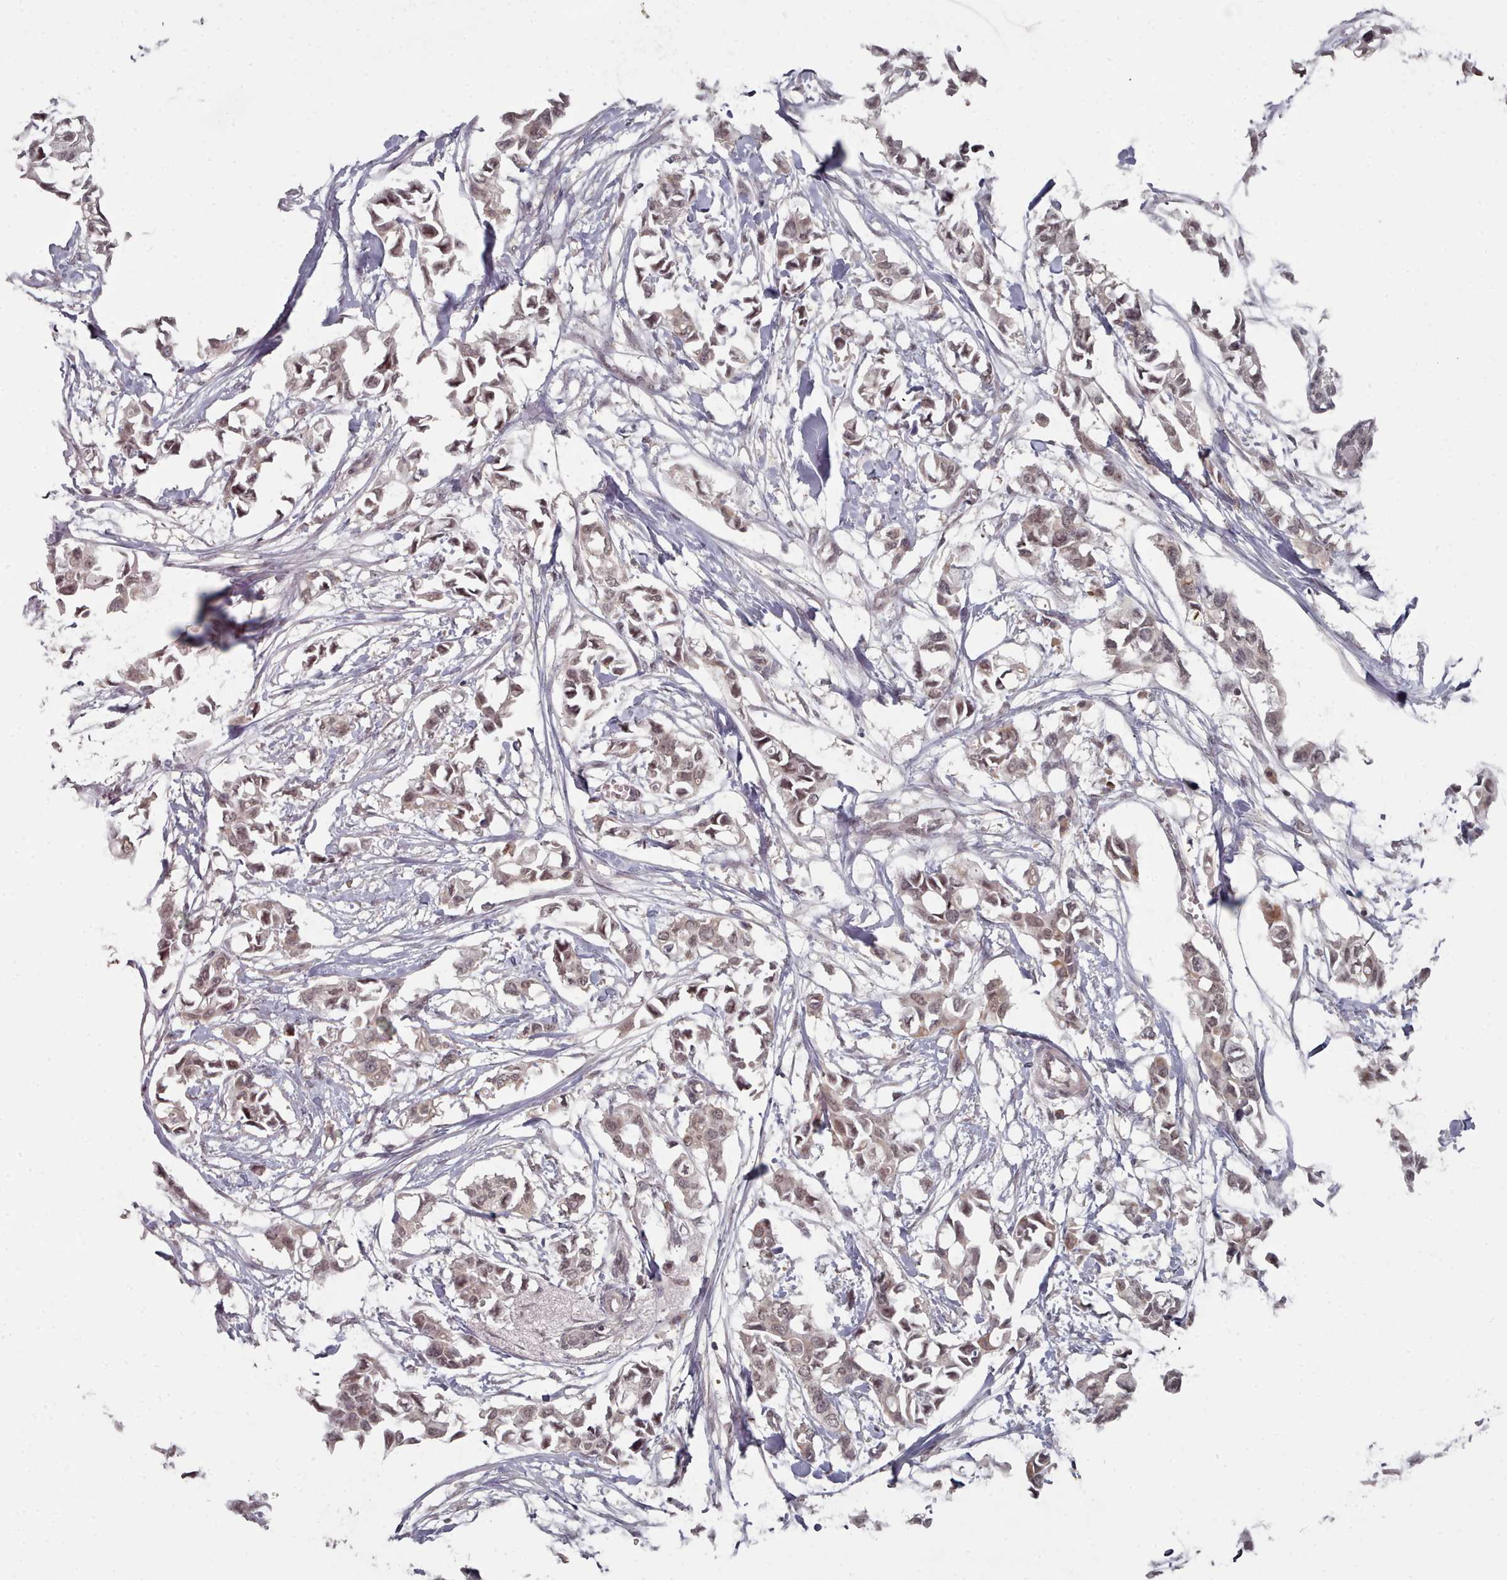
{"staining": {"intensity": "weak", "quantity": ">75%", "location": "cytoplasmic/membranous,nuclear"}, "tissue": "breast cancer", "cell_type": "Tumor cells", "image_type": "cancer", "snomed": [{"axis": "morphology", "description": "Duct carcinoma"}, {"axis": "topography", "description": "Breast"}], "caption": "This is a histology image of immunohistochemistry staining of breast cancer, which shows weak positivity in the cytoplasmic/membranous and nuclear of tumor cells.", "gene": "HYAL3", "patient": {"sex": "female", "age": 41}}